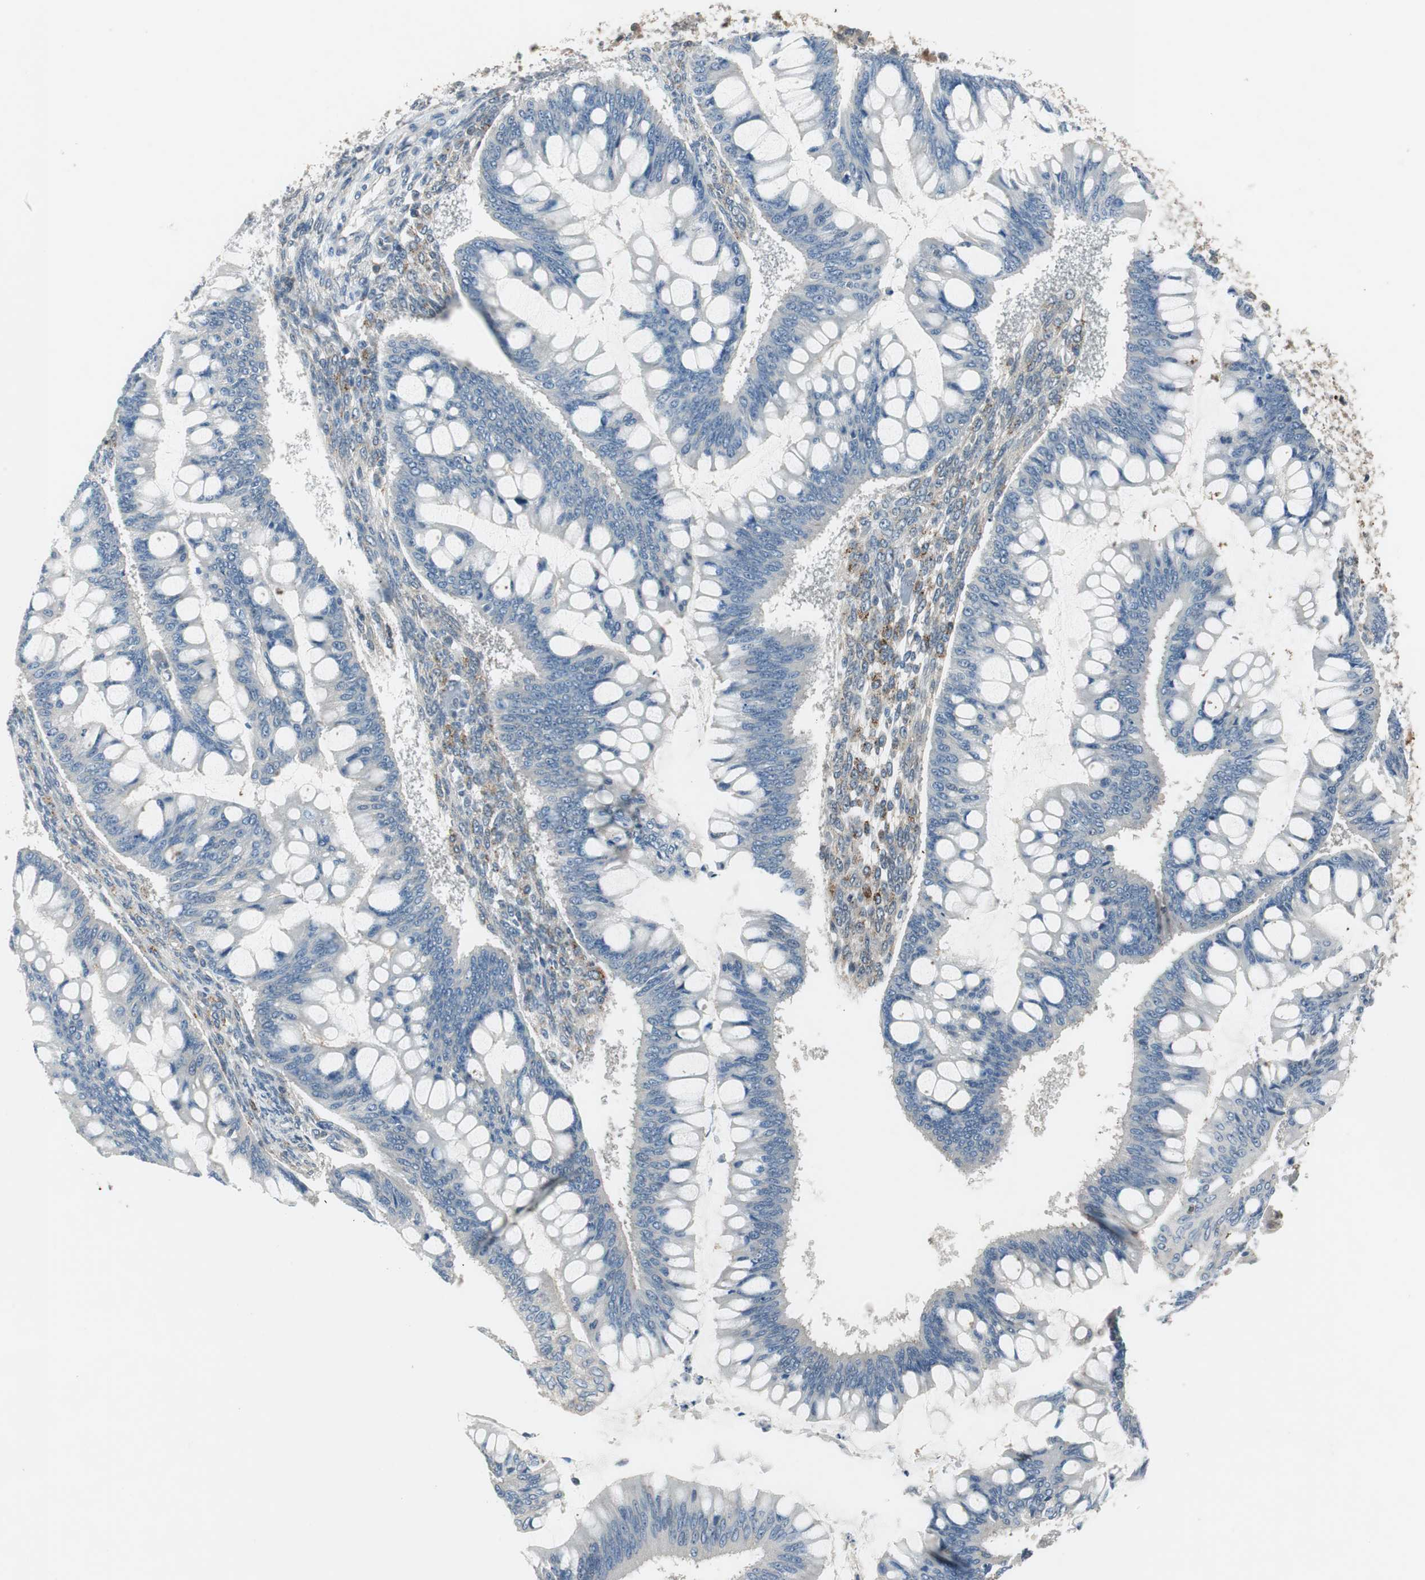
{"staining": {"intensity": "negative", "quantity": "none", "location": "none"}, "tissue": "ovarian cancer", "cell_type": "Tumor cells", "image_type": "cancer", "snomed": [{"axis": "morphology", "description": "Cystadenocarcinoma, mucinous, NOS"}, {"axis": "topography", "description": "Ovary"}], "caption": "High magnification brightfield microscopy of mucinous cystadenocarcinoma (ovarian) stained with DAB (brown) and counterstained with hematoxylin (blue): tumor cells show no significant staining.", "gene": "NCK1", "patient": {"sex": "female", "age": 73}}